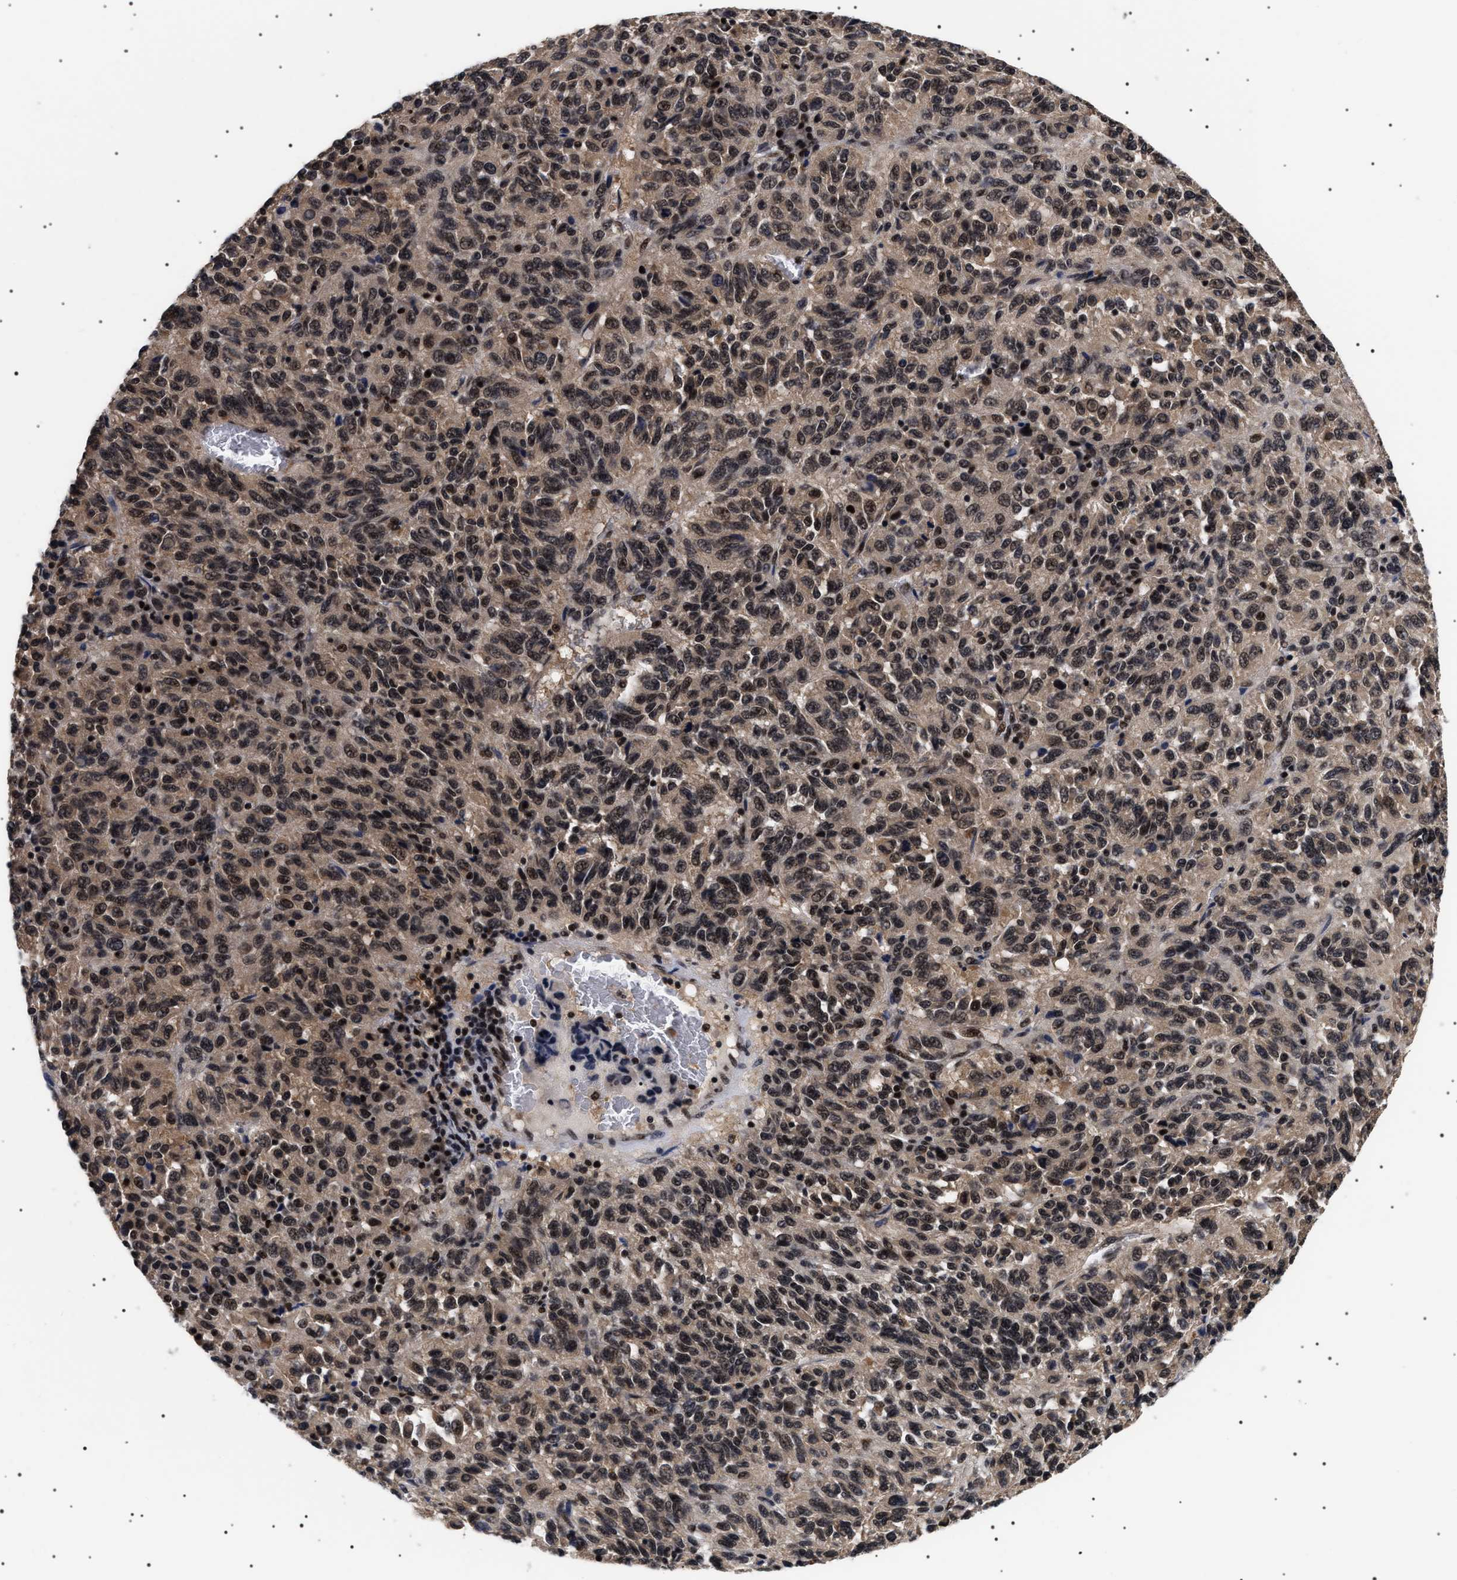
{"staining": {"intensity": "moderate", "quantity": ">75%", "location": "nuclear"}, "tissue": "melanoma", "cell_type": "Tumor cells", "image_type": "cancer", "snomed": [{"axis": "morphology", "description": "Malignant melanoma, Metastatic site"}, {"axis": "topography", "description": "Lung"}], "caption": "Immunohistochemical staining of melanoma displays medium levels of moderate nuclear protein positivity in about >75% of tumor cells.", "gene": "CAAP1", "patient": {"sex": "male", "age": 64}}